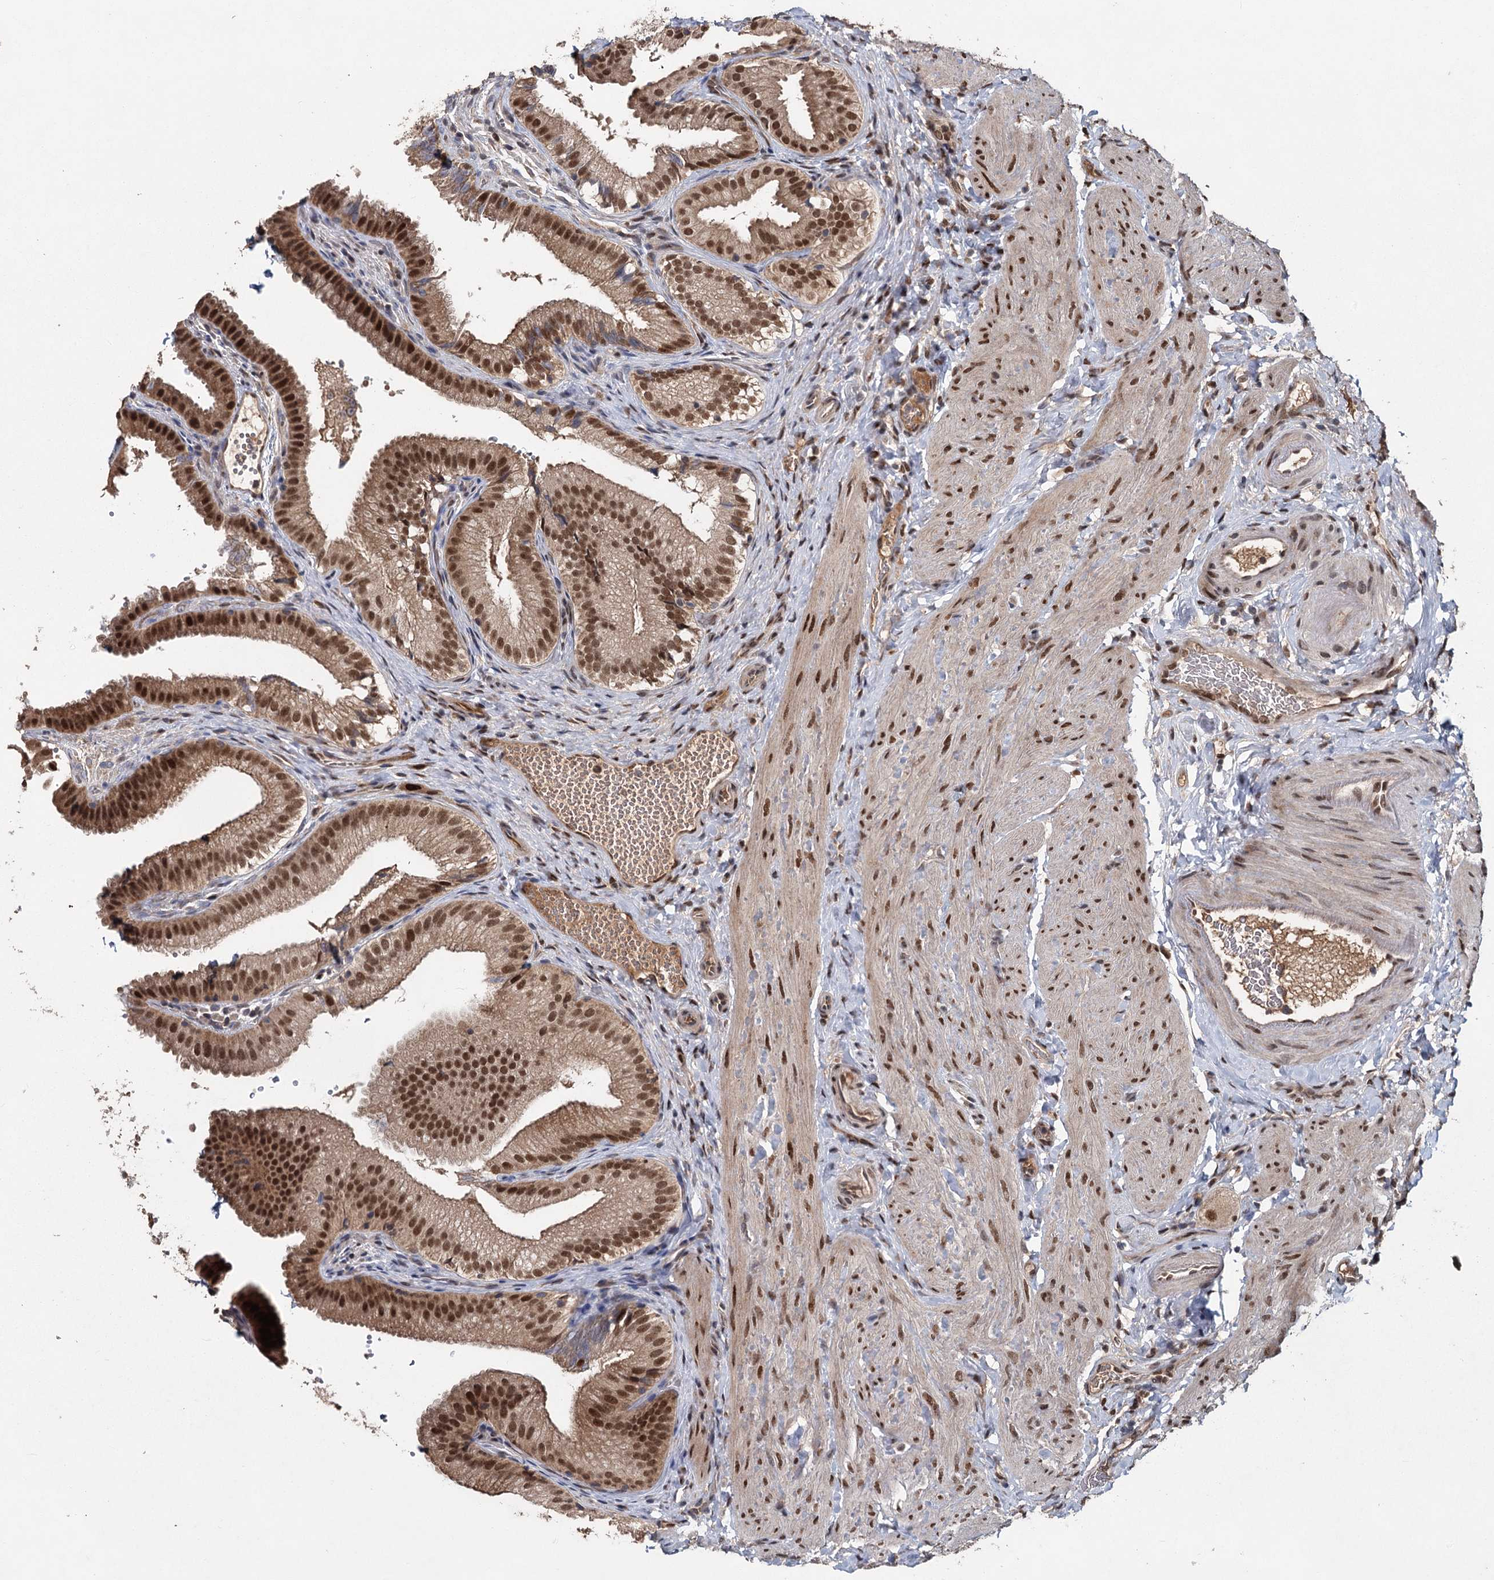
{"staining": {"intensity": "strong", "quantity": ">75%", "location": "cytoplasmic/membranous,nuclear"}, "tissue": "gallbladder", "cell_type": "Glandular cells", "image_type": "normal", "snomed": [{"axis": "morphology", "description": "Normal tissue, NOS"}, {"axis": "topography", "description": "Gallbladder"}], "caption": "A high amount of strong cytoplasmic/membranous,nuclear staining is appreciated in approximately >75% of glandular cells in unremarkable gallbladder.", "gene": "MYG1", "patient": {"sex": "female", "age": 30}}